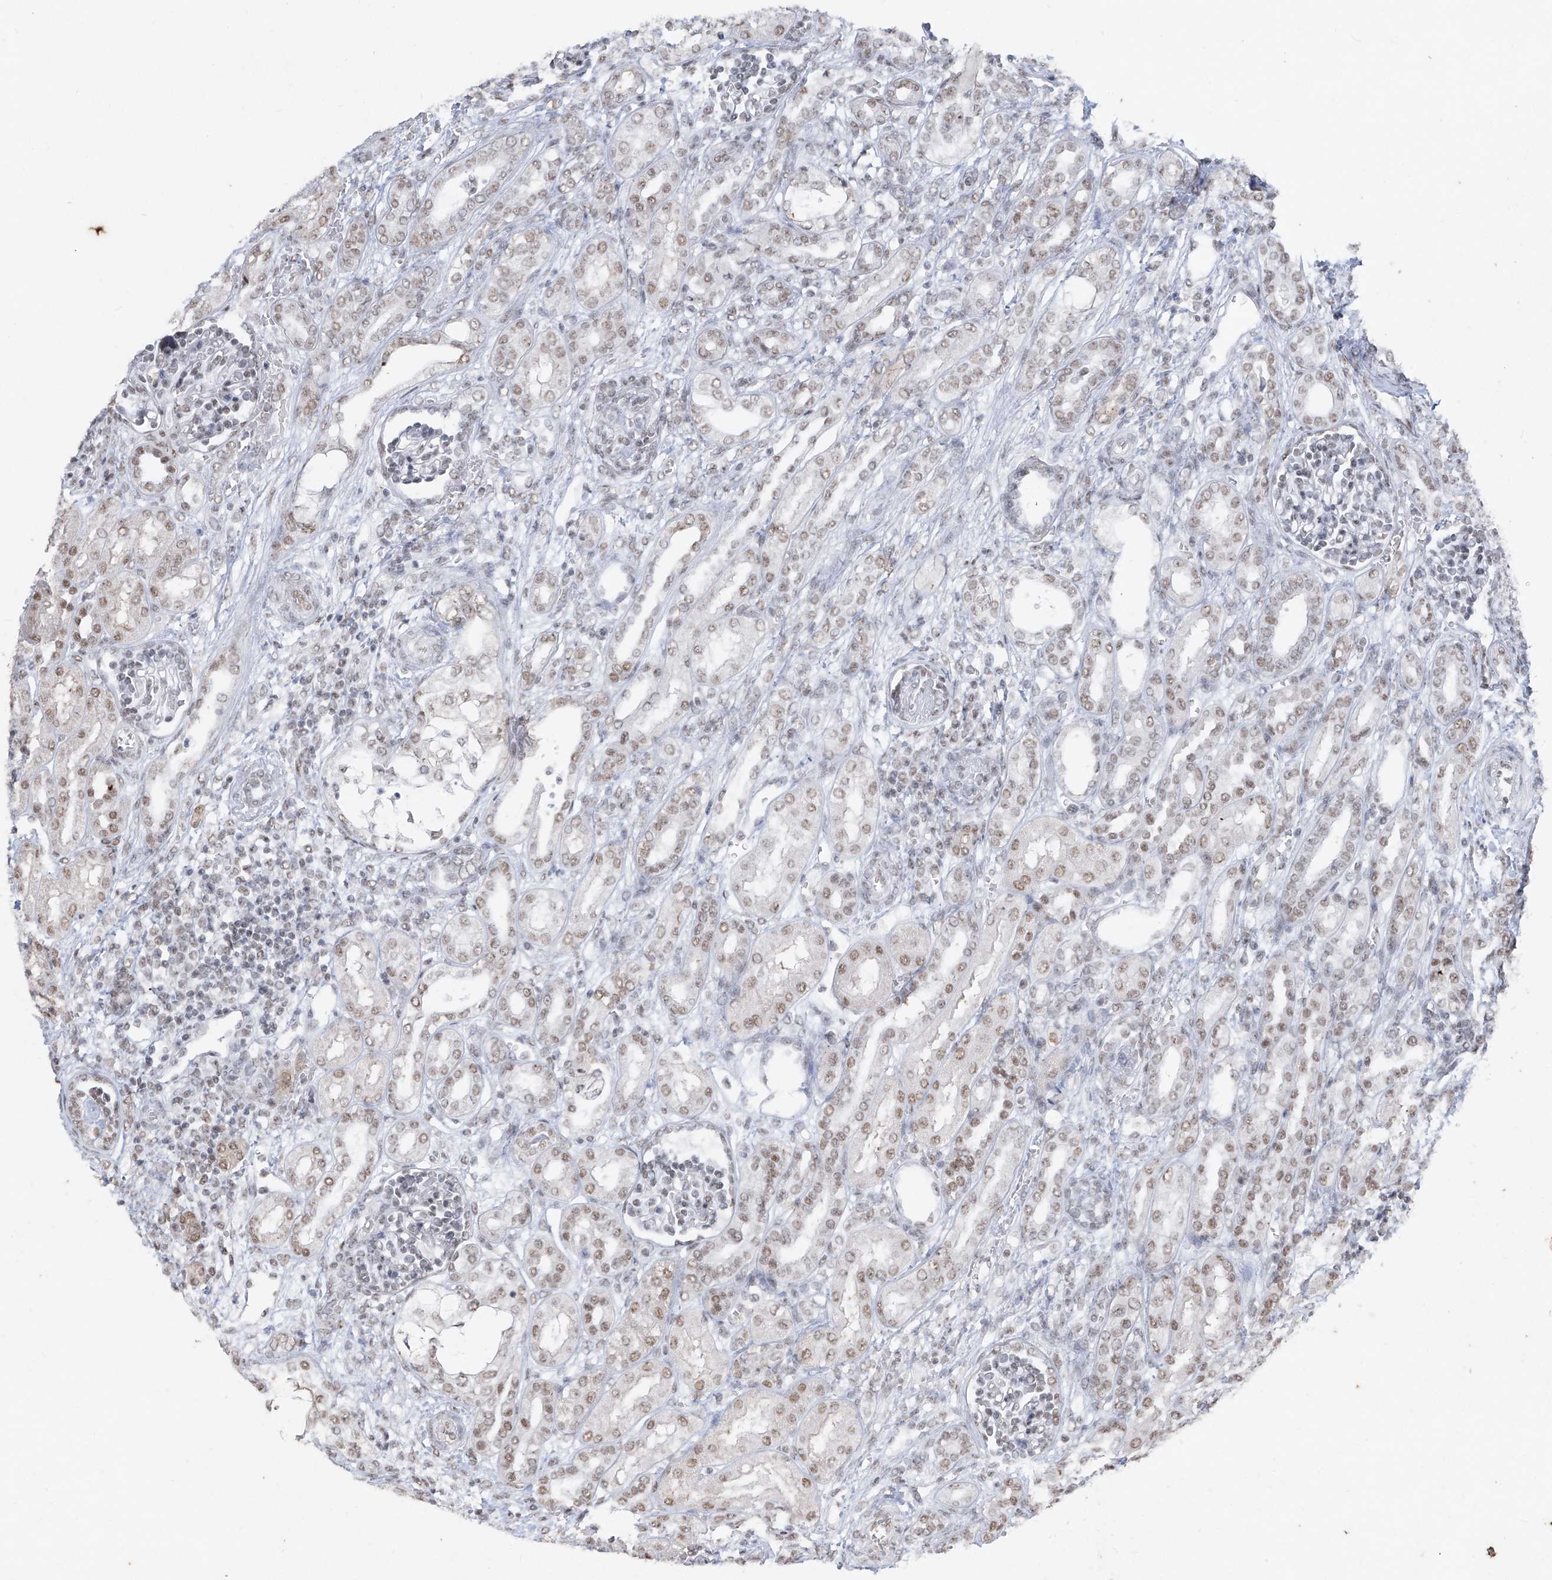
{"staining": {"intensity": "weak", "quantity": "<25%", "location": "nuclear"}, "tissue": "kidney", "cell_type": "Cells in glomeruli", "image_type": "normal", "snomed": [{"axis": "morphology", "description": "Normal tissue, NOS"}, {"axis": "morphology", "description": "Neoplasm, malignant, NOS"}, {"axis": "topography", "description": "Kidney"}], "caption": "Photomicrograph shows no significant protein expression in cells in glomeruli of benign kidney.", "gene": "TFEC", "patient": {"sex": "female", "age": 1}}